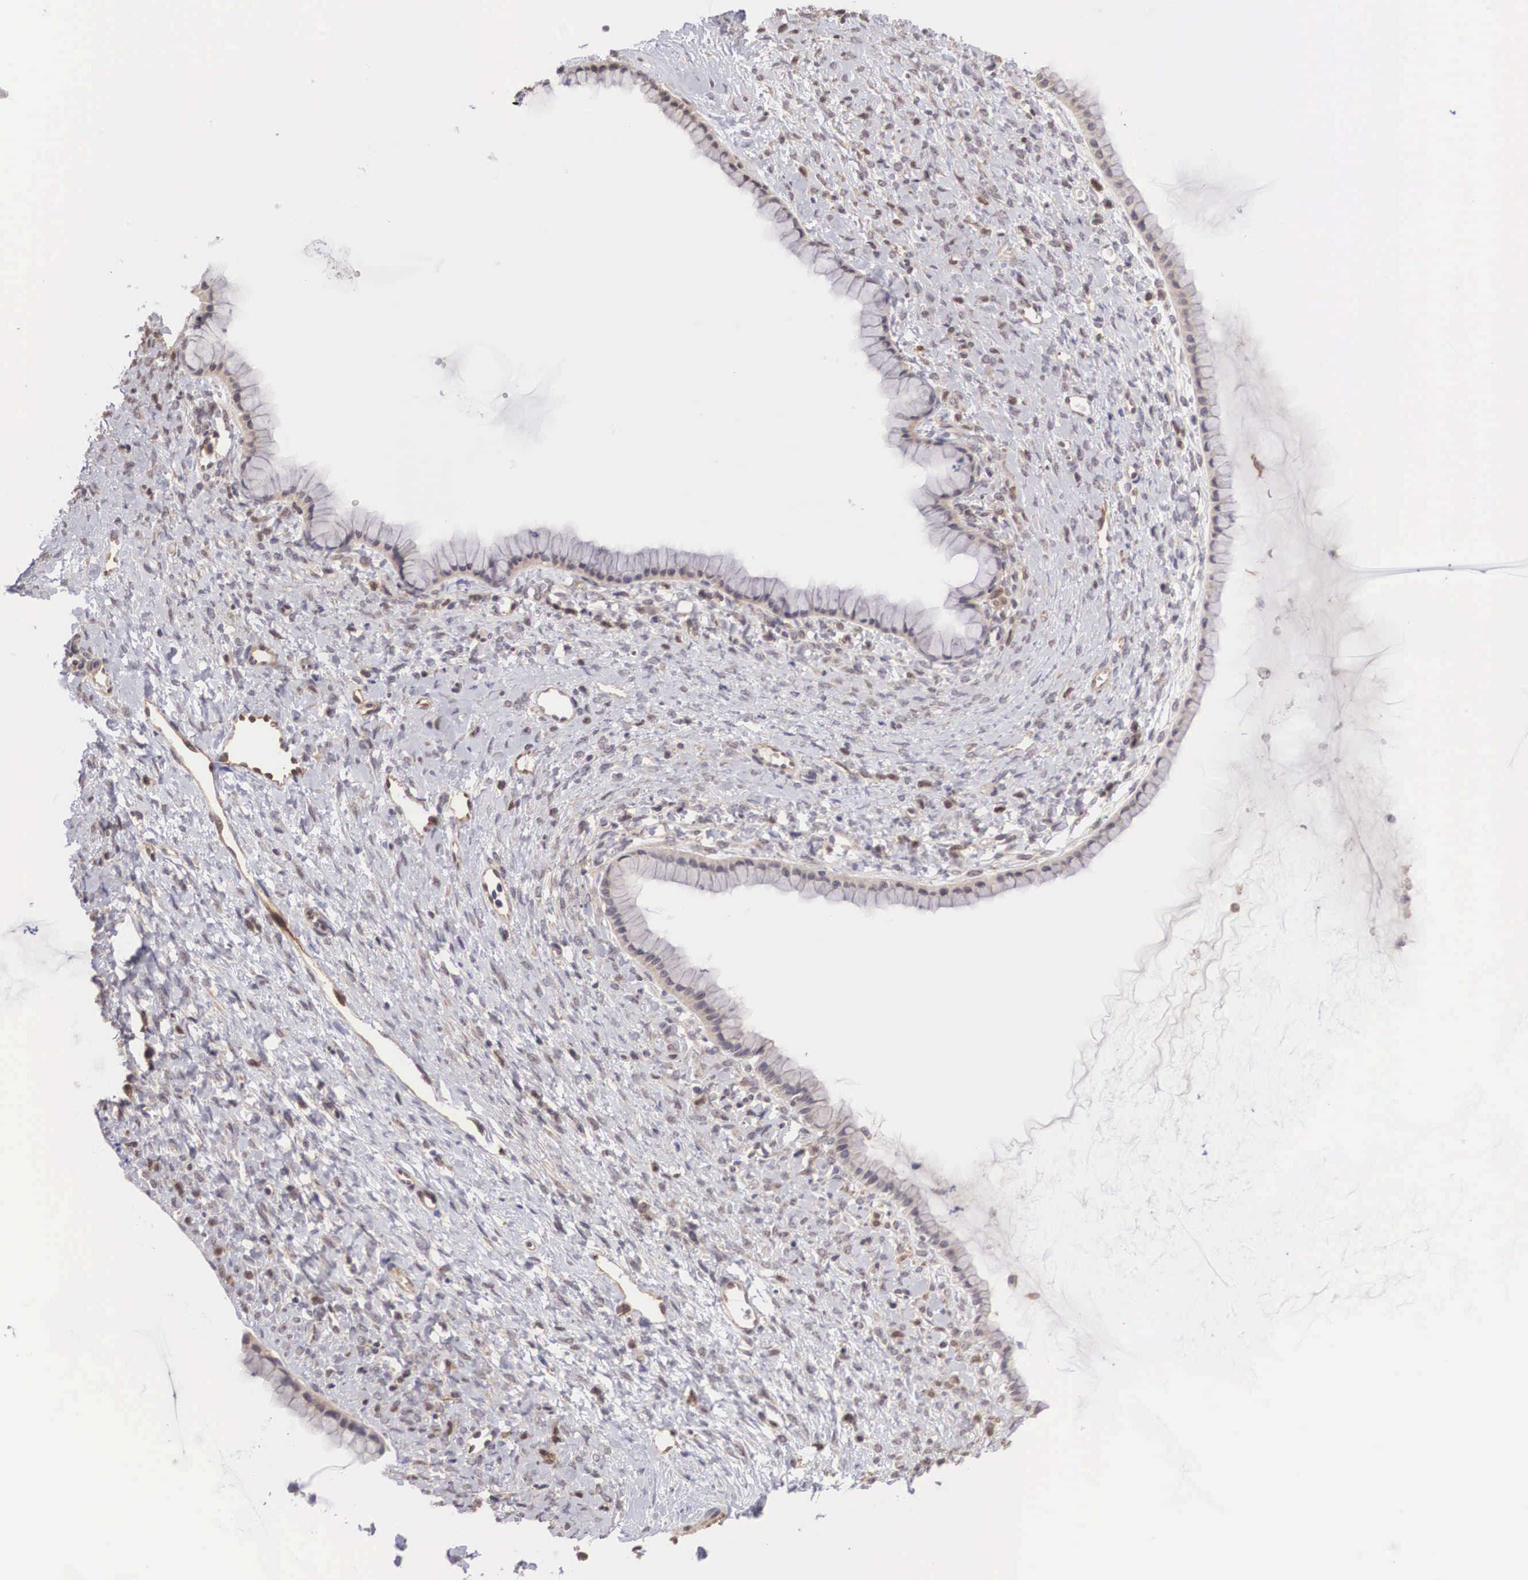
{"staining": {"intensity": "weak", "quantity": "25%-75%", "location": "cytoplasmic/membranous"}, "tissue": "ovarian cancer", "cell_type": "Tumor cells", "image_type": "cancer", "snomed": [{"axis": "morphology", "description": "Cystadenocarcinoma, mucinous, NOS"}, {"axis": "topography", "description": "Ovary"}], "caption": "Brown immunohistochemical staining in ovarian cancer (mucinous cystadenocarcinoma) exhibits weak cytoplasmic/membranous expression in approximately 25%-75% of tumor cells.", "gene": "DNAJB7", "patient": {"sex": "female", "age": 25}}